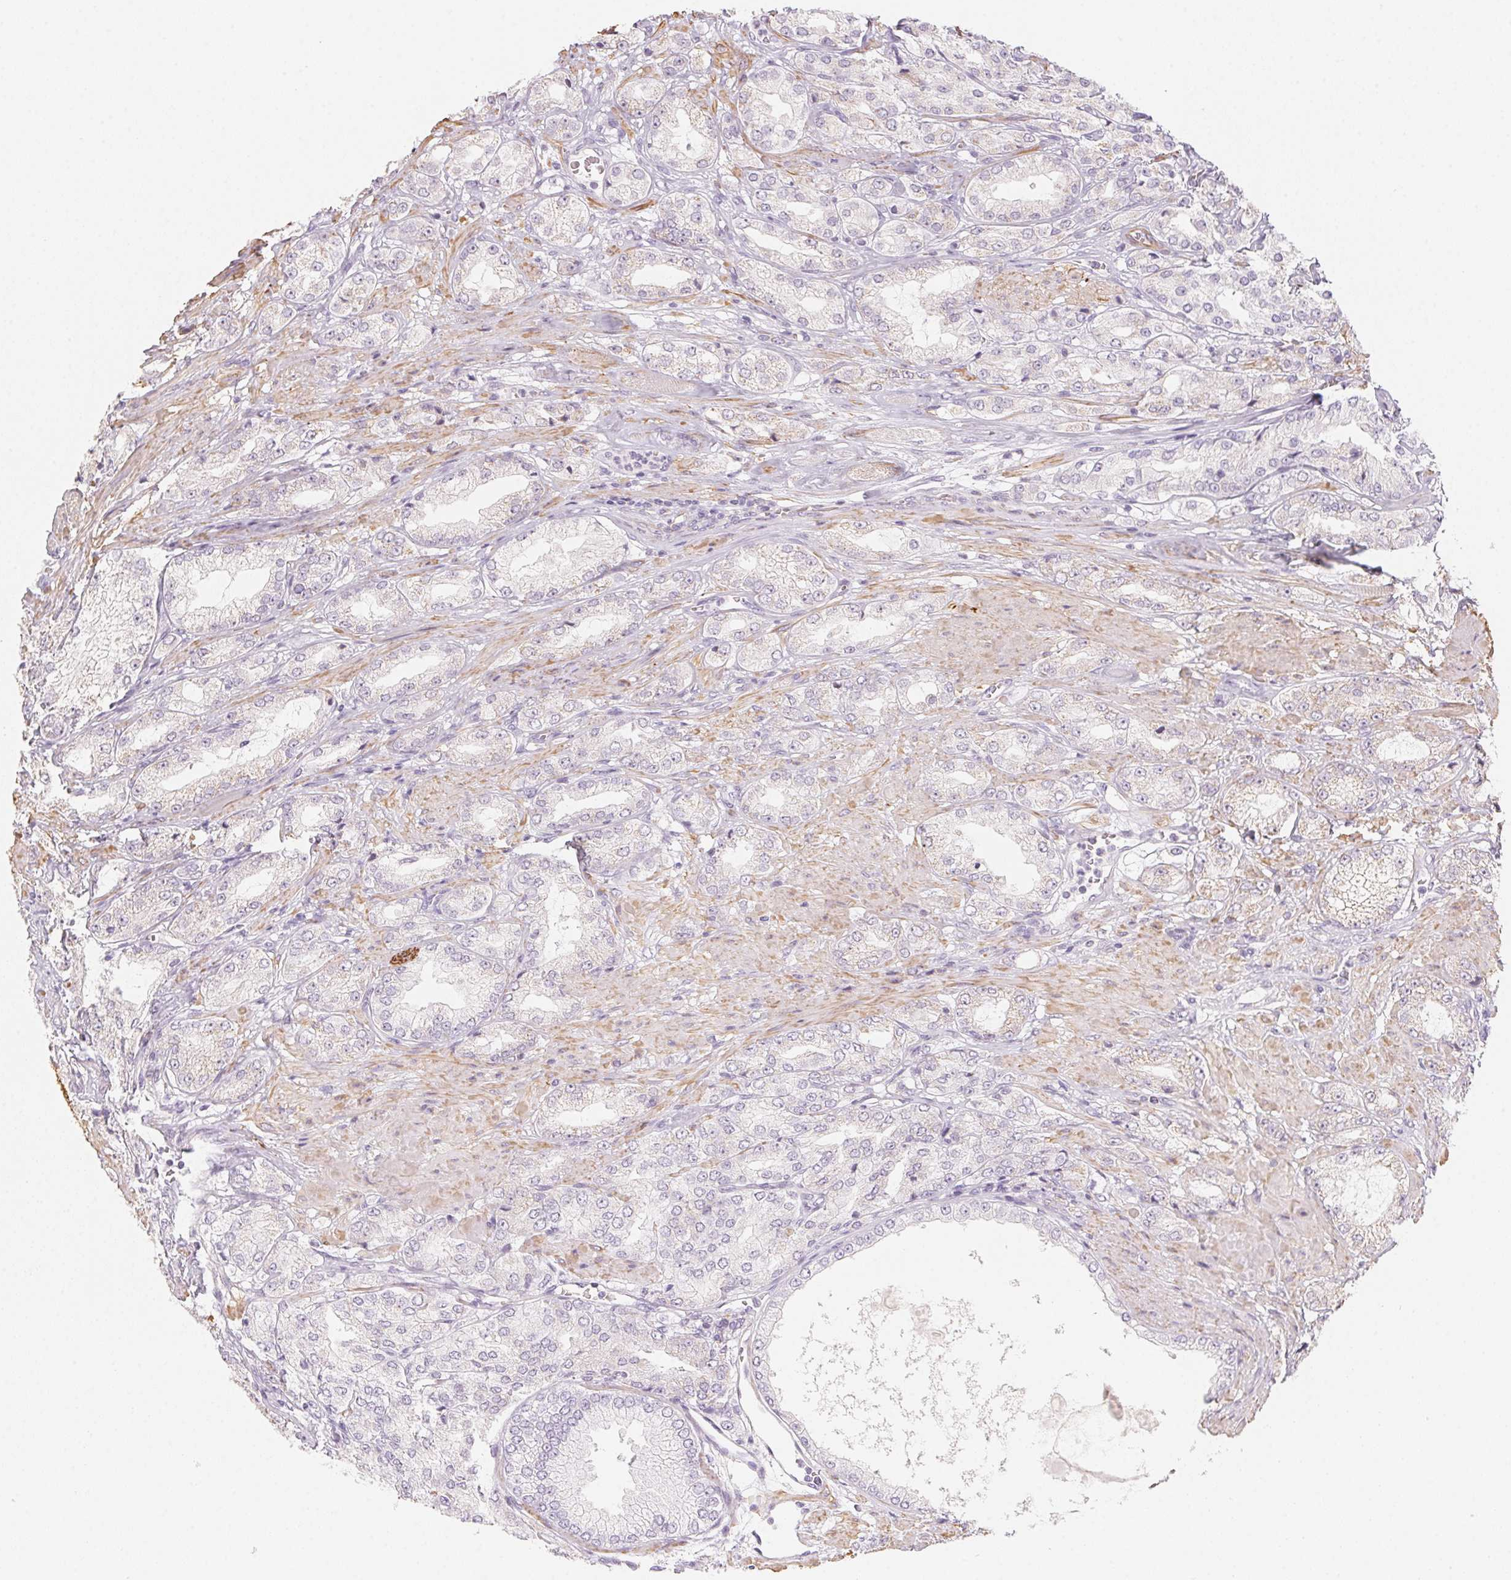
{"staining": {"intensity": "negative", "quantity": "none", "location": "none"}, "tissue": "prostate cancer", "cell_type": "Tumor cells", "image_type": "cancer", "snomed": [{"axis": "morphology", "description": "Adenocarcinoma, High grade"}, {"axis": "topography", "description": "Prostate"}], "caption": "This is a image of immunohistochemistry (IHC) staining of adenocarcinoma (high-grade) (prostate), which shows no positivity in tumor cells.", "gene": "PRPH", "patient": {"sex": "male", "age": 68}}